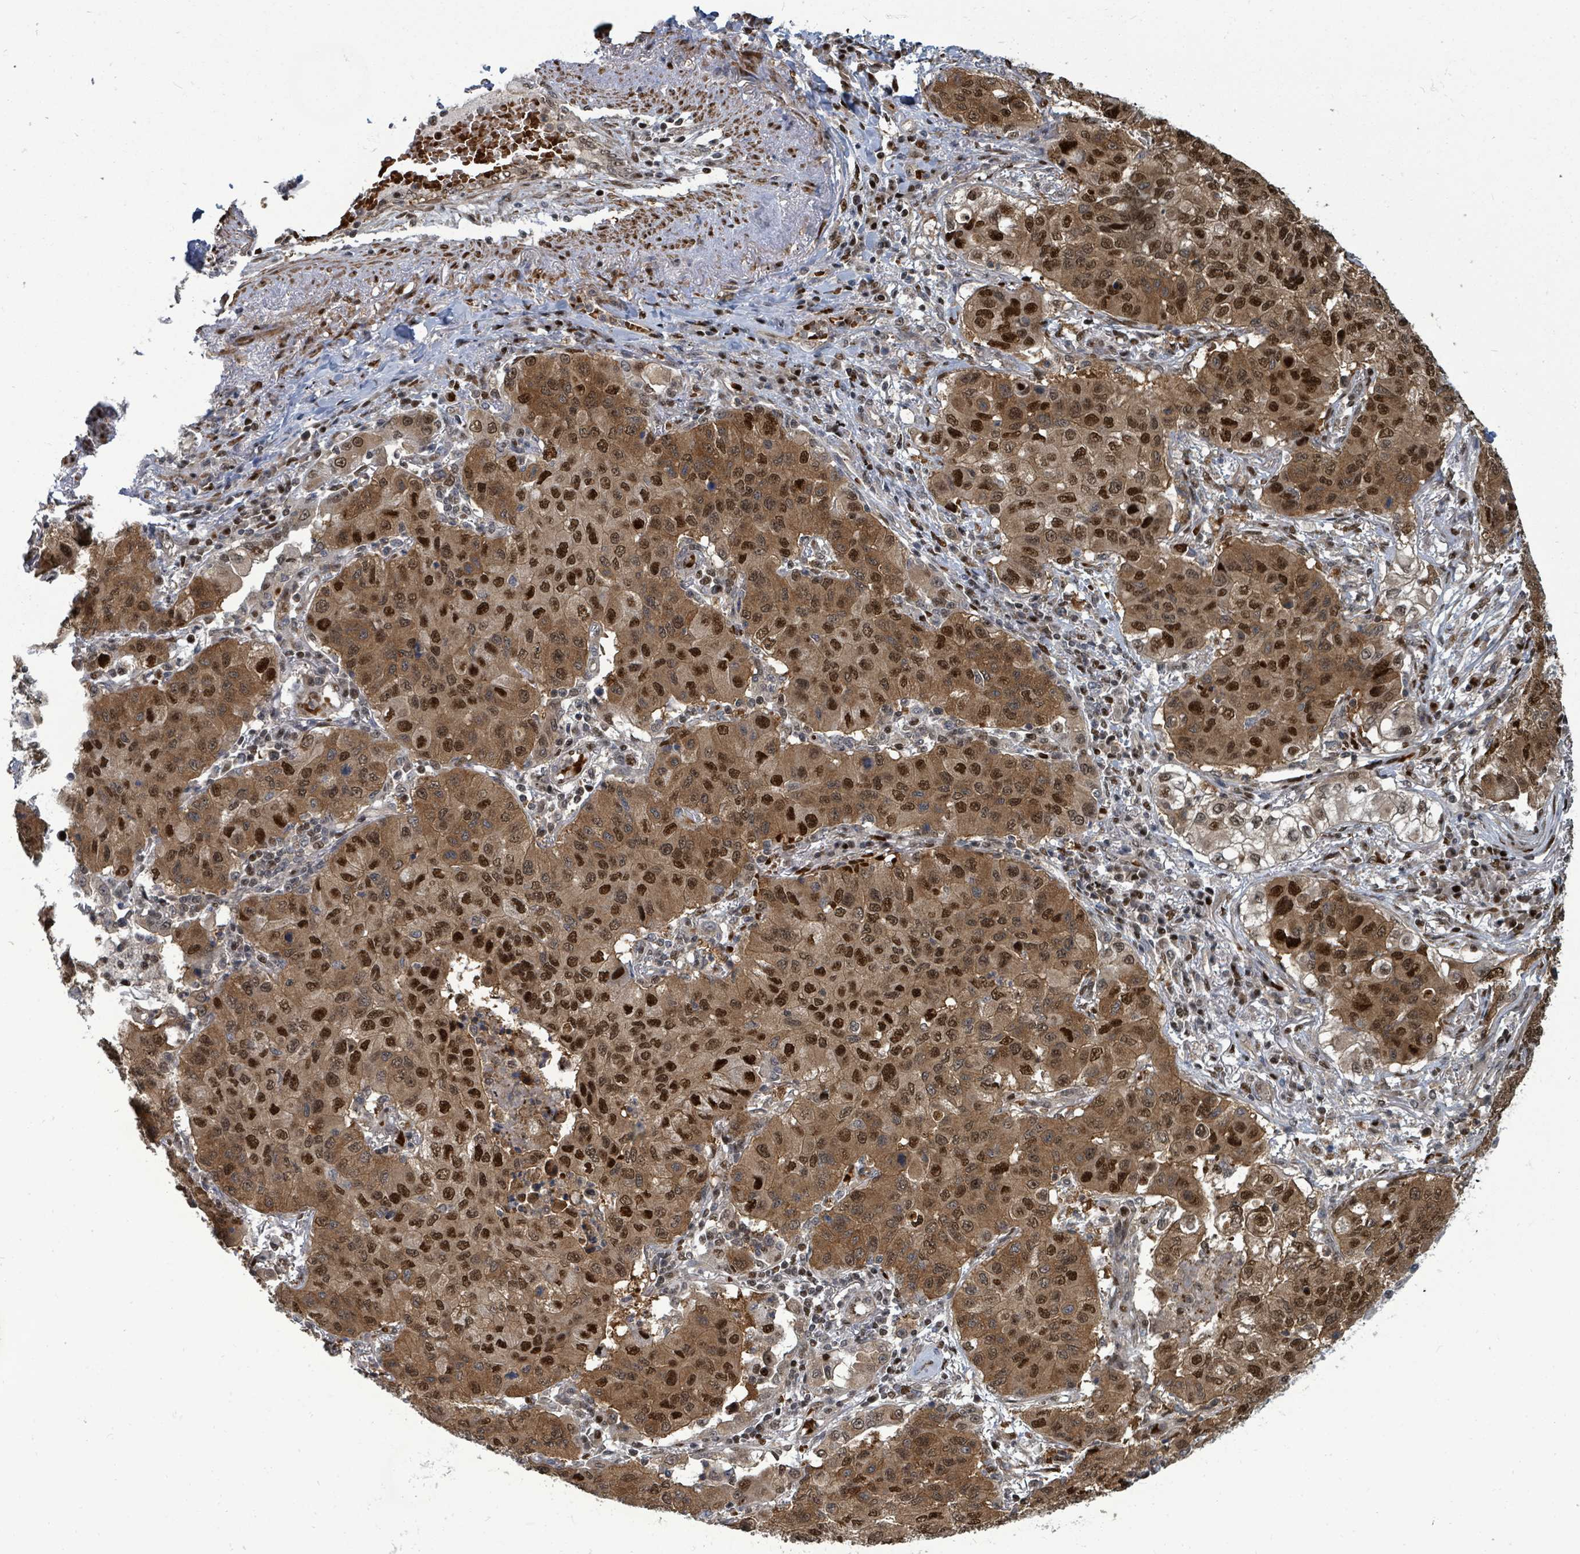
{"staining": {"intensity": "strong", "quantity": ">75%", "location": "cytoplasmic/membranous,nuclear"}, "tissue": "lung cancer", "cell_type": "Tumor cells", "image_type": "cancer", "snomed": [{"axis": "morphology", "description": "Squamous cell carcinoma, NOS"}, {"axis": "topography", "description": "Lung"}], "caption": "The immunohistochemical stain highlights strong cytoplasmic/membranous and nuclear positivity in tumor cells of lung cancer tissue. (brown staining indicates protein expression, while blue staining denotes nuclei).", "gene": "TRDMT1", "patient": {"sex": "male", "age": 74}}